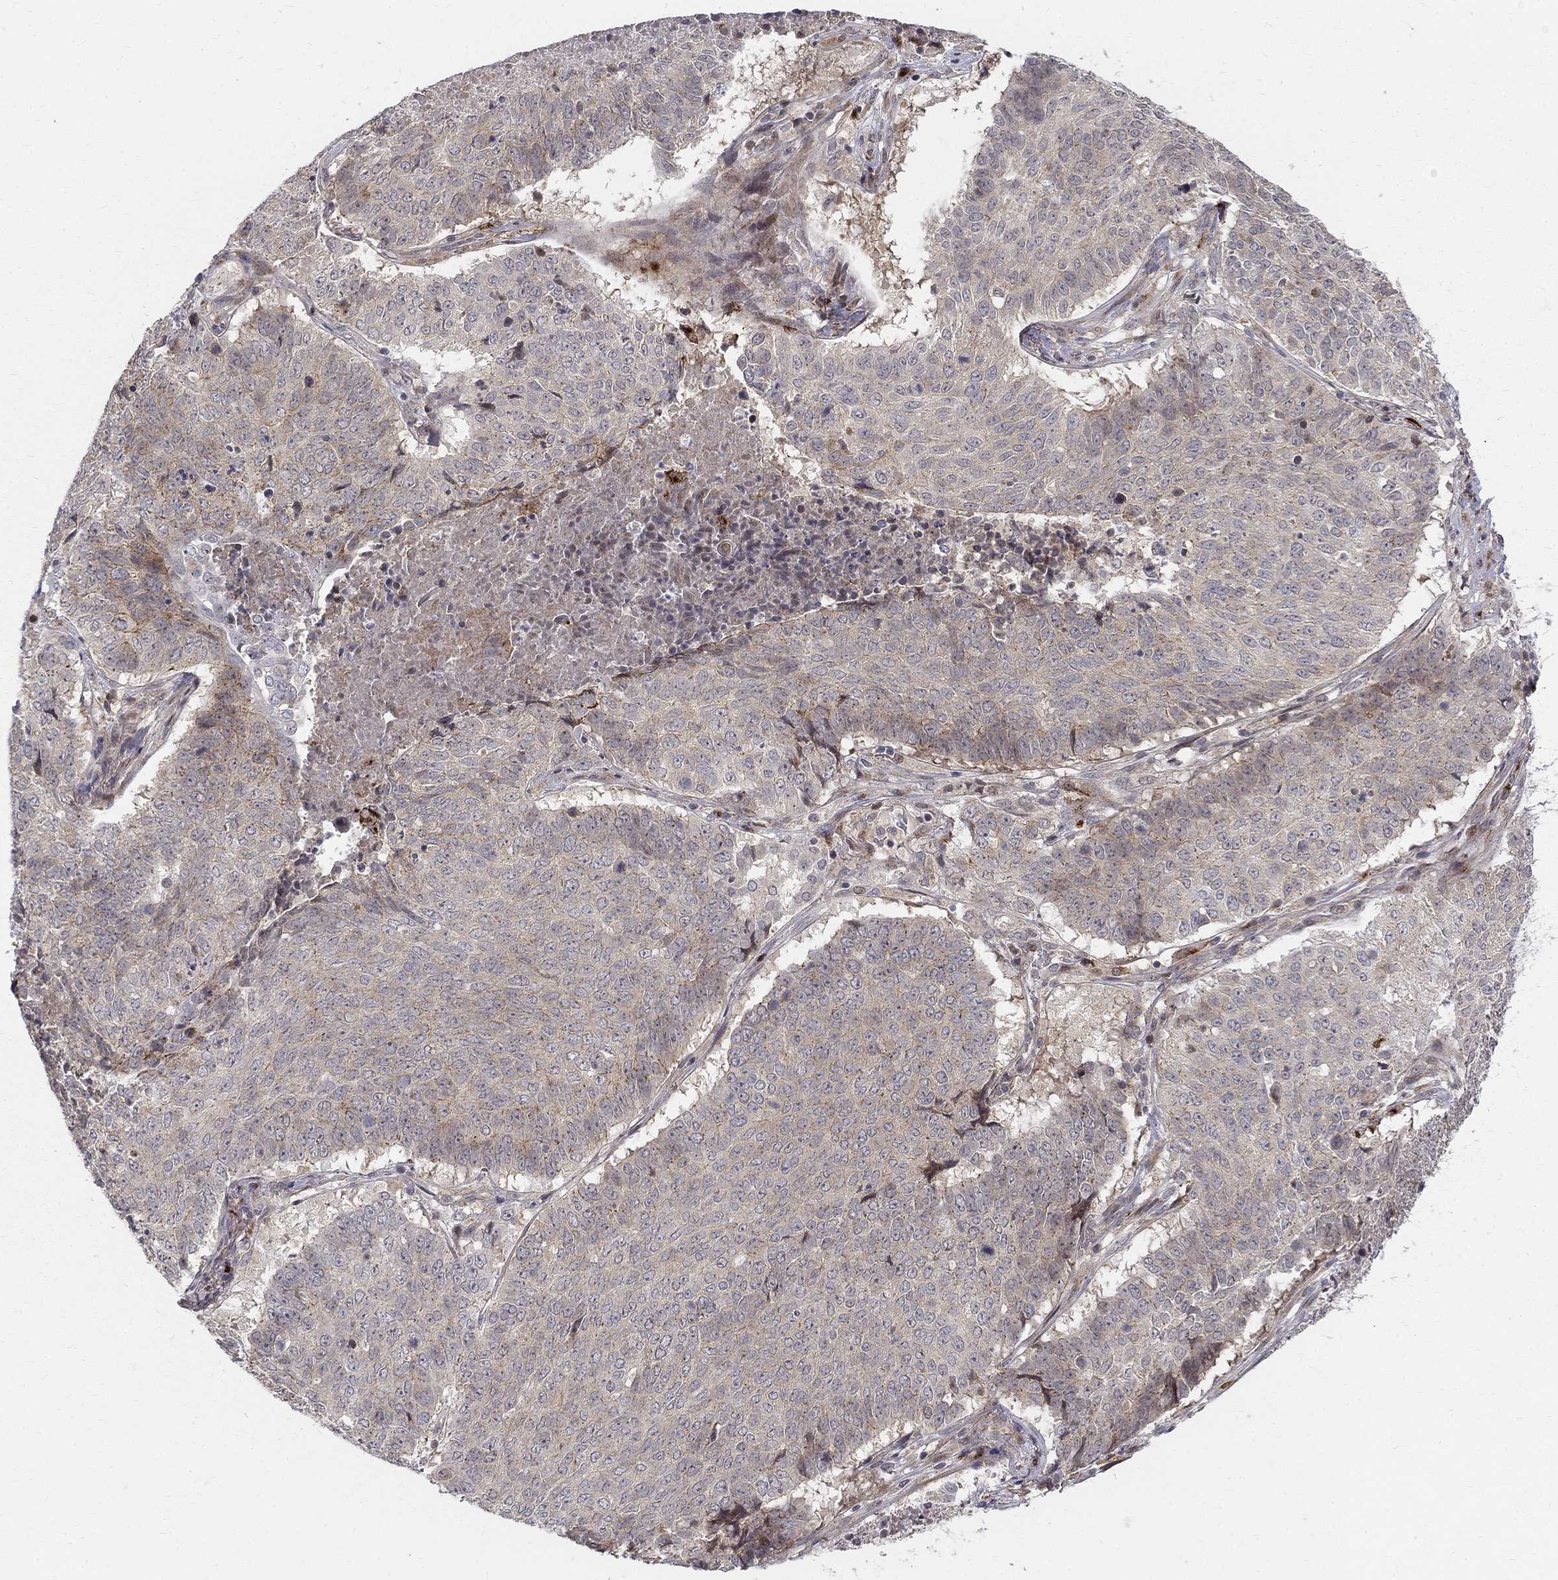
{"staining": {"intensity": "negative", "quantity": "none", "location": "none"}, "tissue": "lung cancer", "cell_type": "Tumor cells", "image_type": "cancer", "snomed": [{"axis": "morphology", "description": "Squamous cell carcinoma, NOS"}, {"axis": "topography", "description": "Lung"}], "caption": "This is a histopathology image of IHC staining of squamous cell carcinoma (lung), which shows no expression in tumor cells. Brightfield microscopy of immunohistochemistry stained with DAB (brown) and hematoxylin (blue), captured at high magnification.", "gene": "WDR19", "patient": {"sex": "male", "age": 64}}